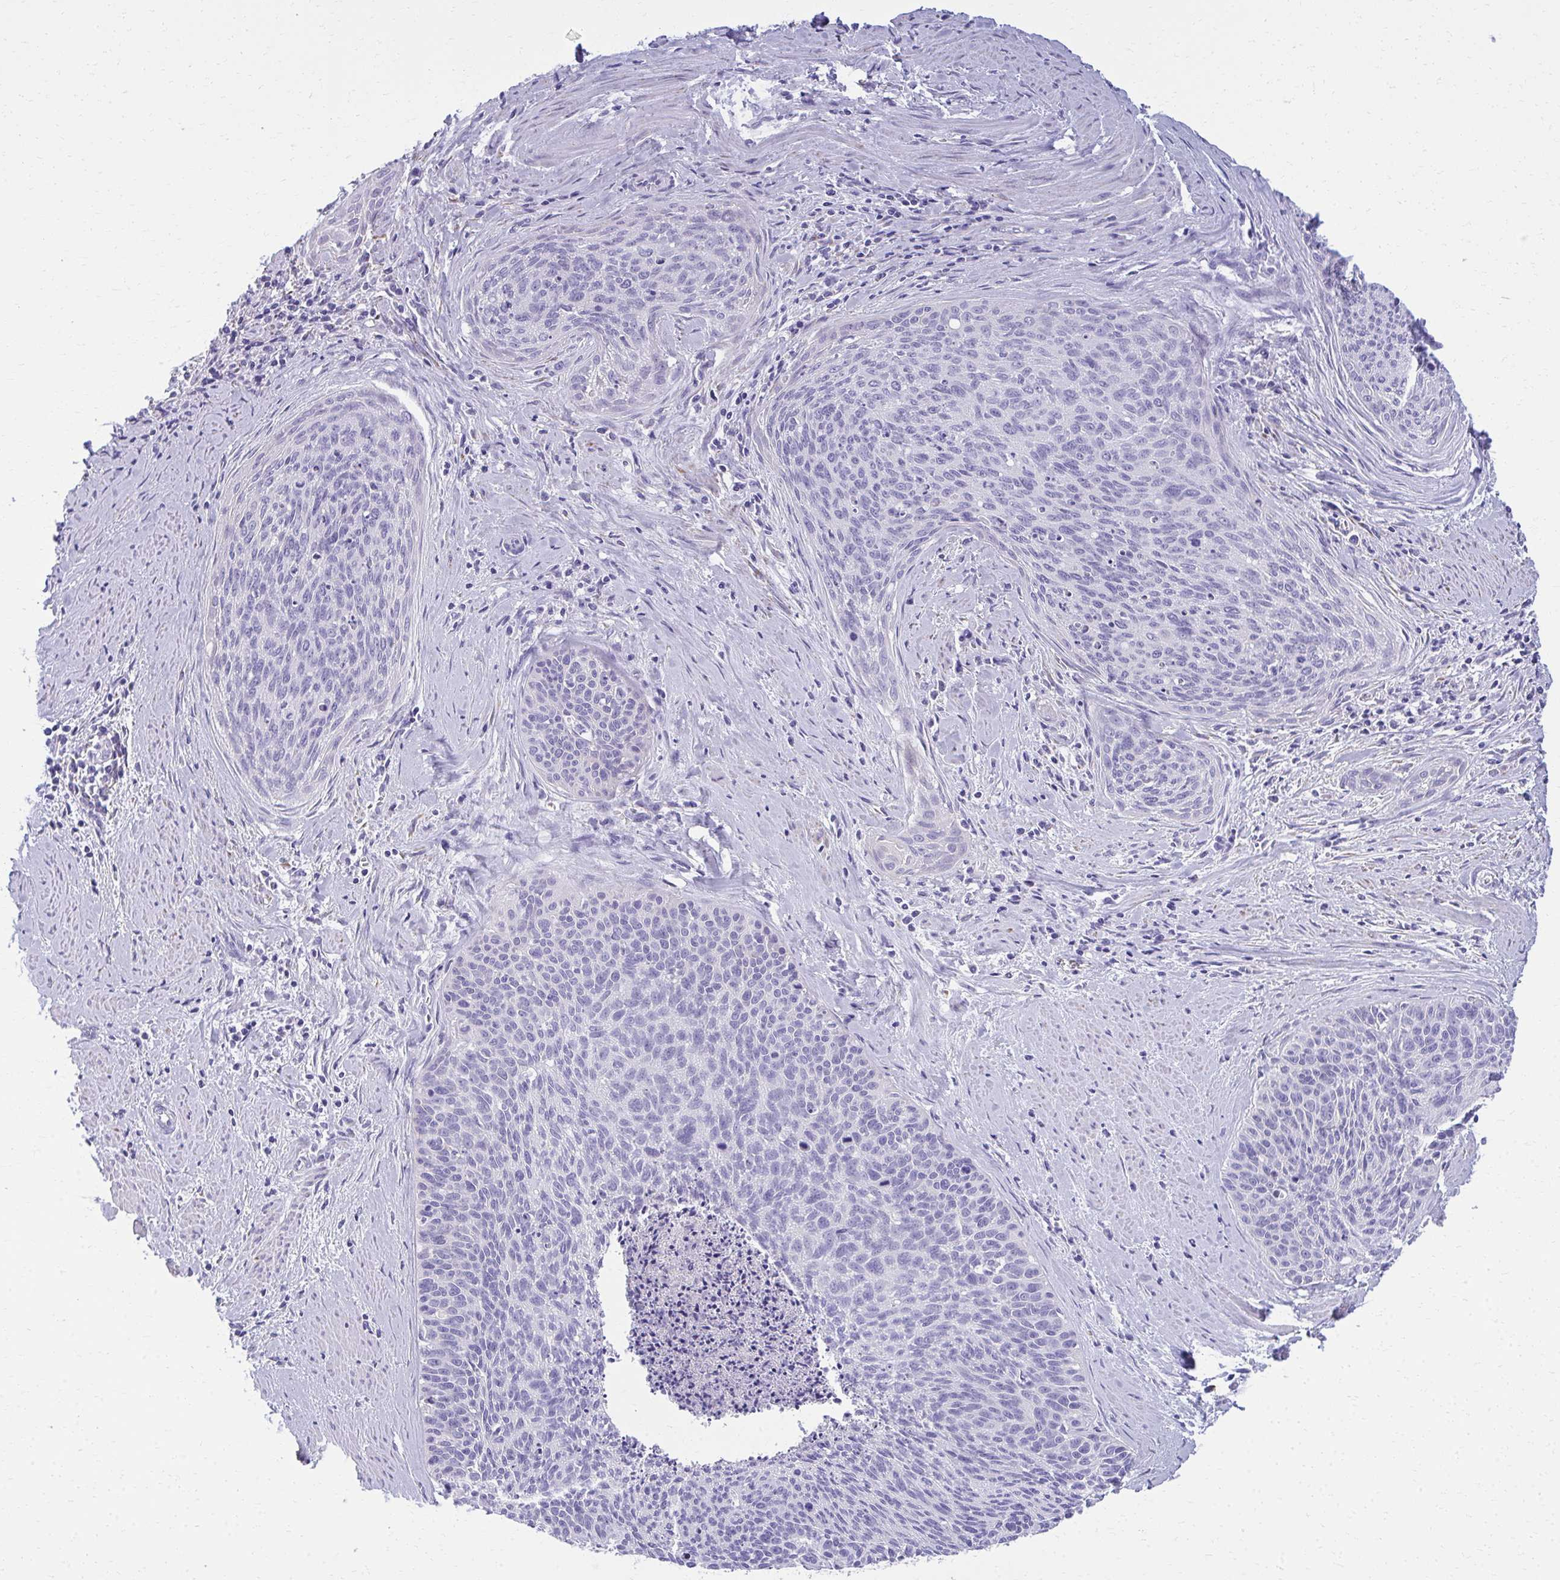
{"staining": {"intensity": "negative", "quantity": "none", "location": "none"}, "tissue": "cervical cancer", "cell_type": "Tumor cells", "image_type": "cancer", "snomed": [{"axis": "morphology", "description": "Squamous cell carcinoma, NOS"}, {"axis": "topography", "description": "Cervix"}], "caption": "Image shows no significant protein expression in tumor cells of cervical squamous cell carcinoma.", "gene": "AIG1", "patient": {"sex": "female", "age": 55}}